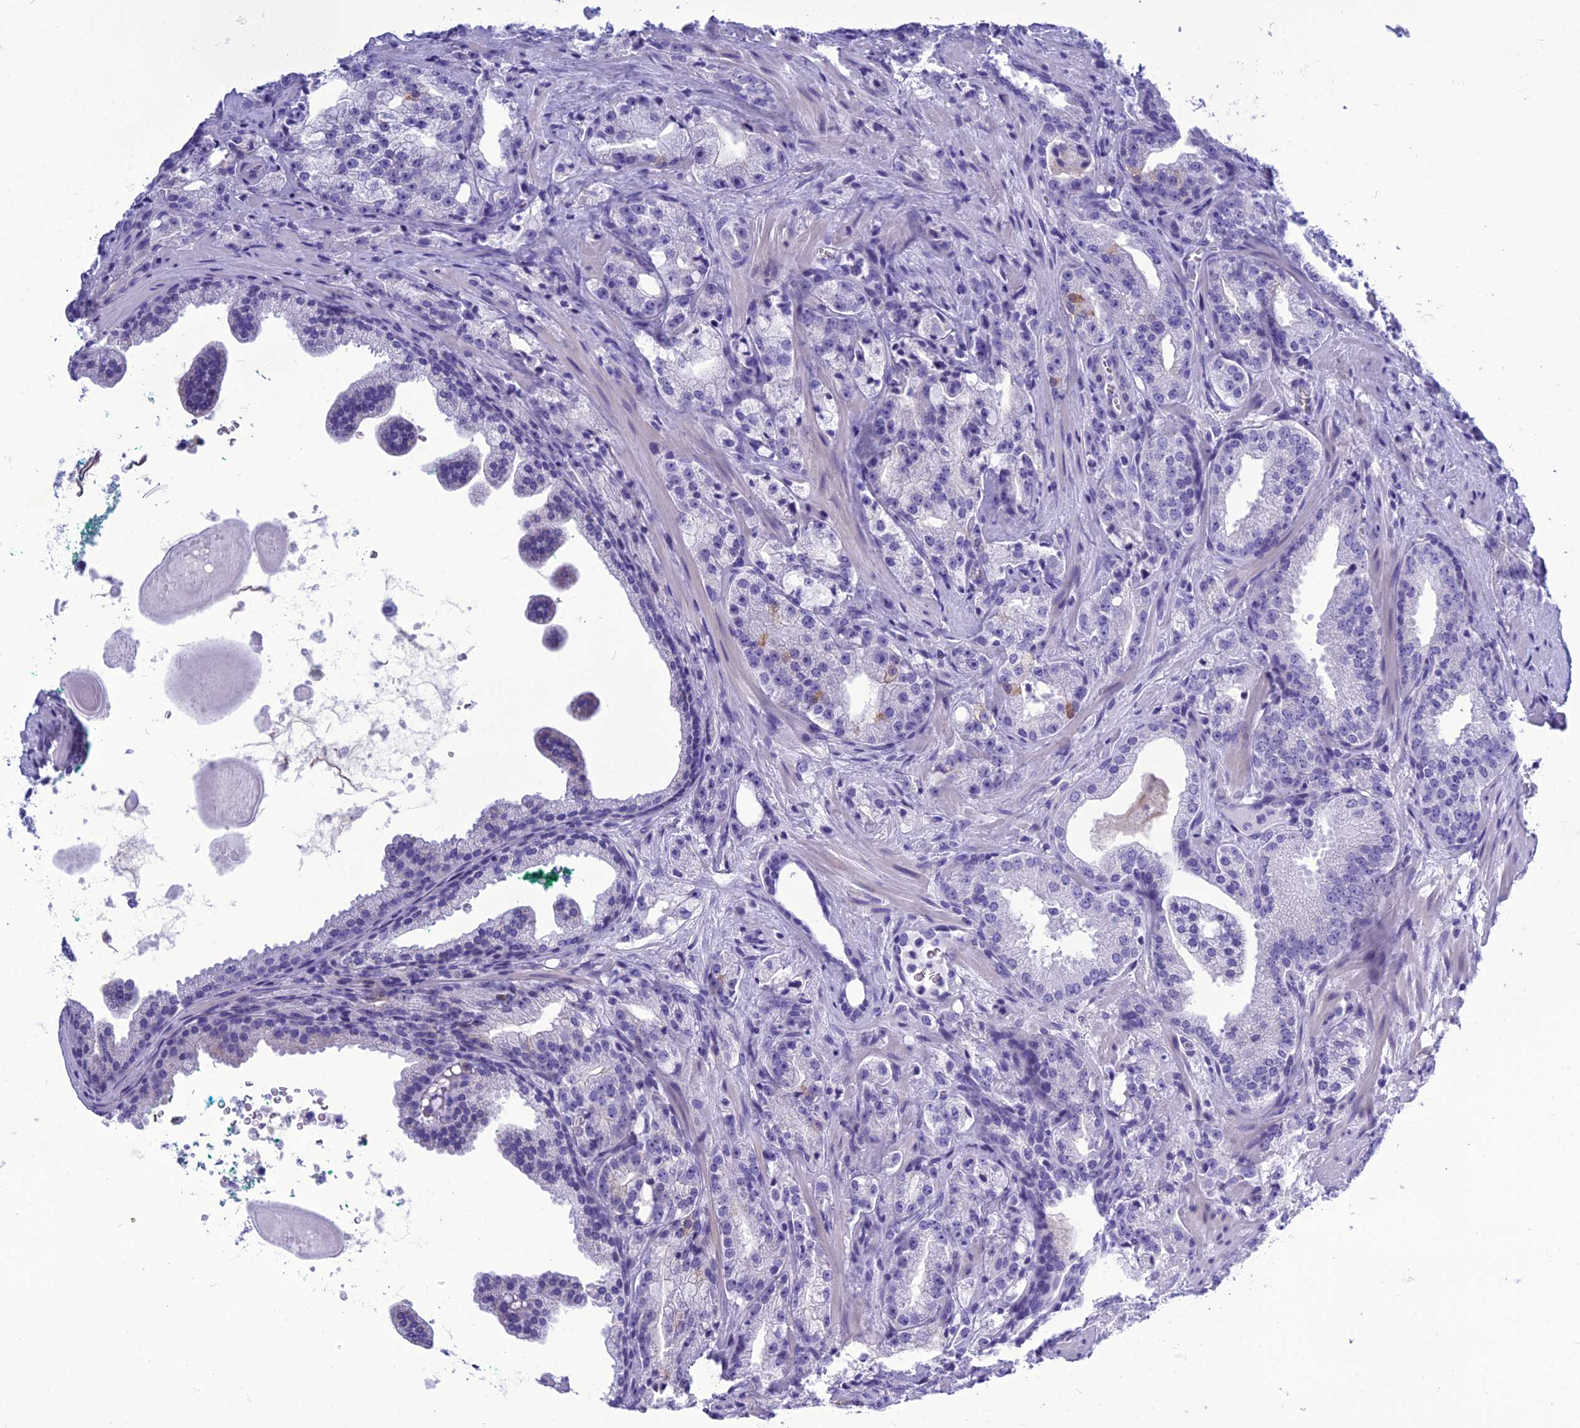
{"staining": {"intensity": "negative", "quantity": "none", "location": "none"}, "tissue": "prostate cancer", "cell_type": "Tumor cells", "image_type": "cancer", "snomed": [{"axis": "morphology", "description": "Adenocarcinoma, High grade"}, {"axis": "topography", "description": "Prostate"}], "caption": "Immunohistochemistry photomicrograph of adenocarcinoma (high-grade) (prostate) stained for a protein (brown), which displays no staining in tumor cells.", "gene": "BBS2", "patient": {"sex": "male", "age": 64}}